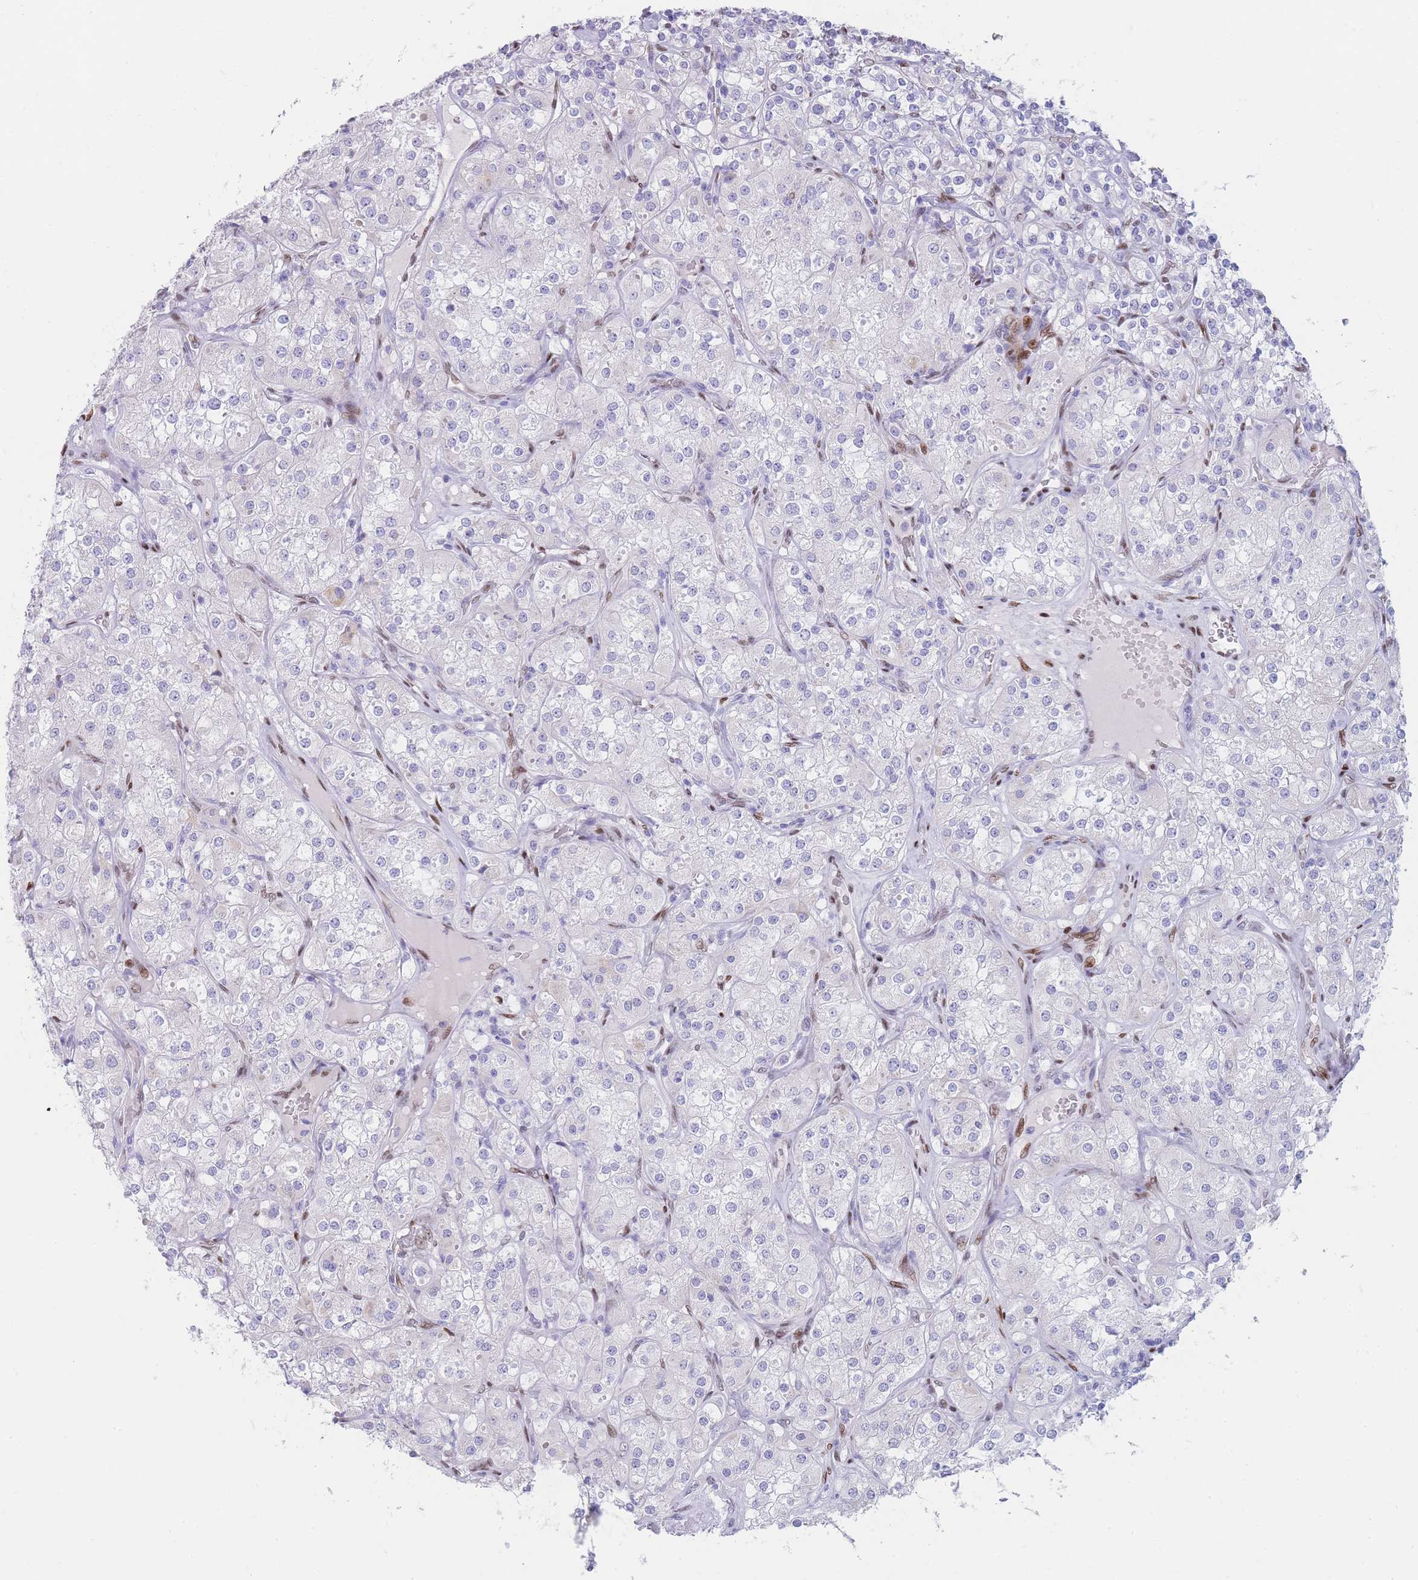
{"staining": {"intensity": "negative", "quantity": "none", "location": "none"}, "tissue": "renal cancer", "cell_type": "Tumor cells", "image_type": "cancer", "snomed": [{"axis": "morphology", "description": "Adenocarcinoma, NOS"}, {"axis": "topography", "description": "Kidney"}], "caption": "A high-resolution histopathology image shows immunohistochemistry staining of renal cancer (adenocarcinoma), which shows no significant expression in tumor cells.", "gene": "PSMB5", "patient": {"sex": "male", "age": 77}}